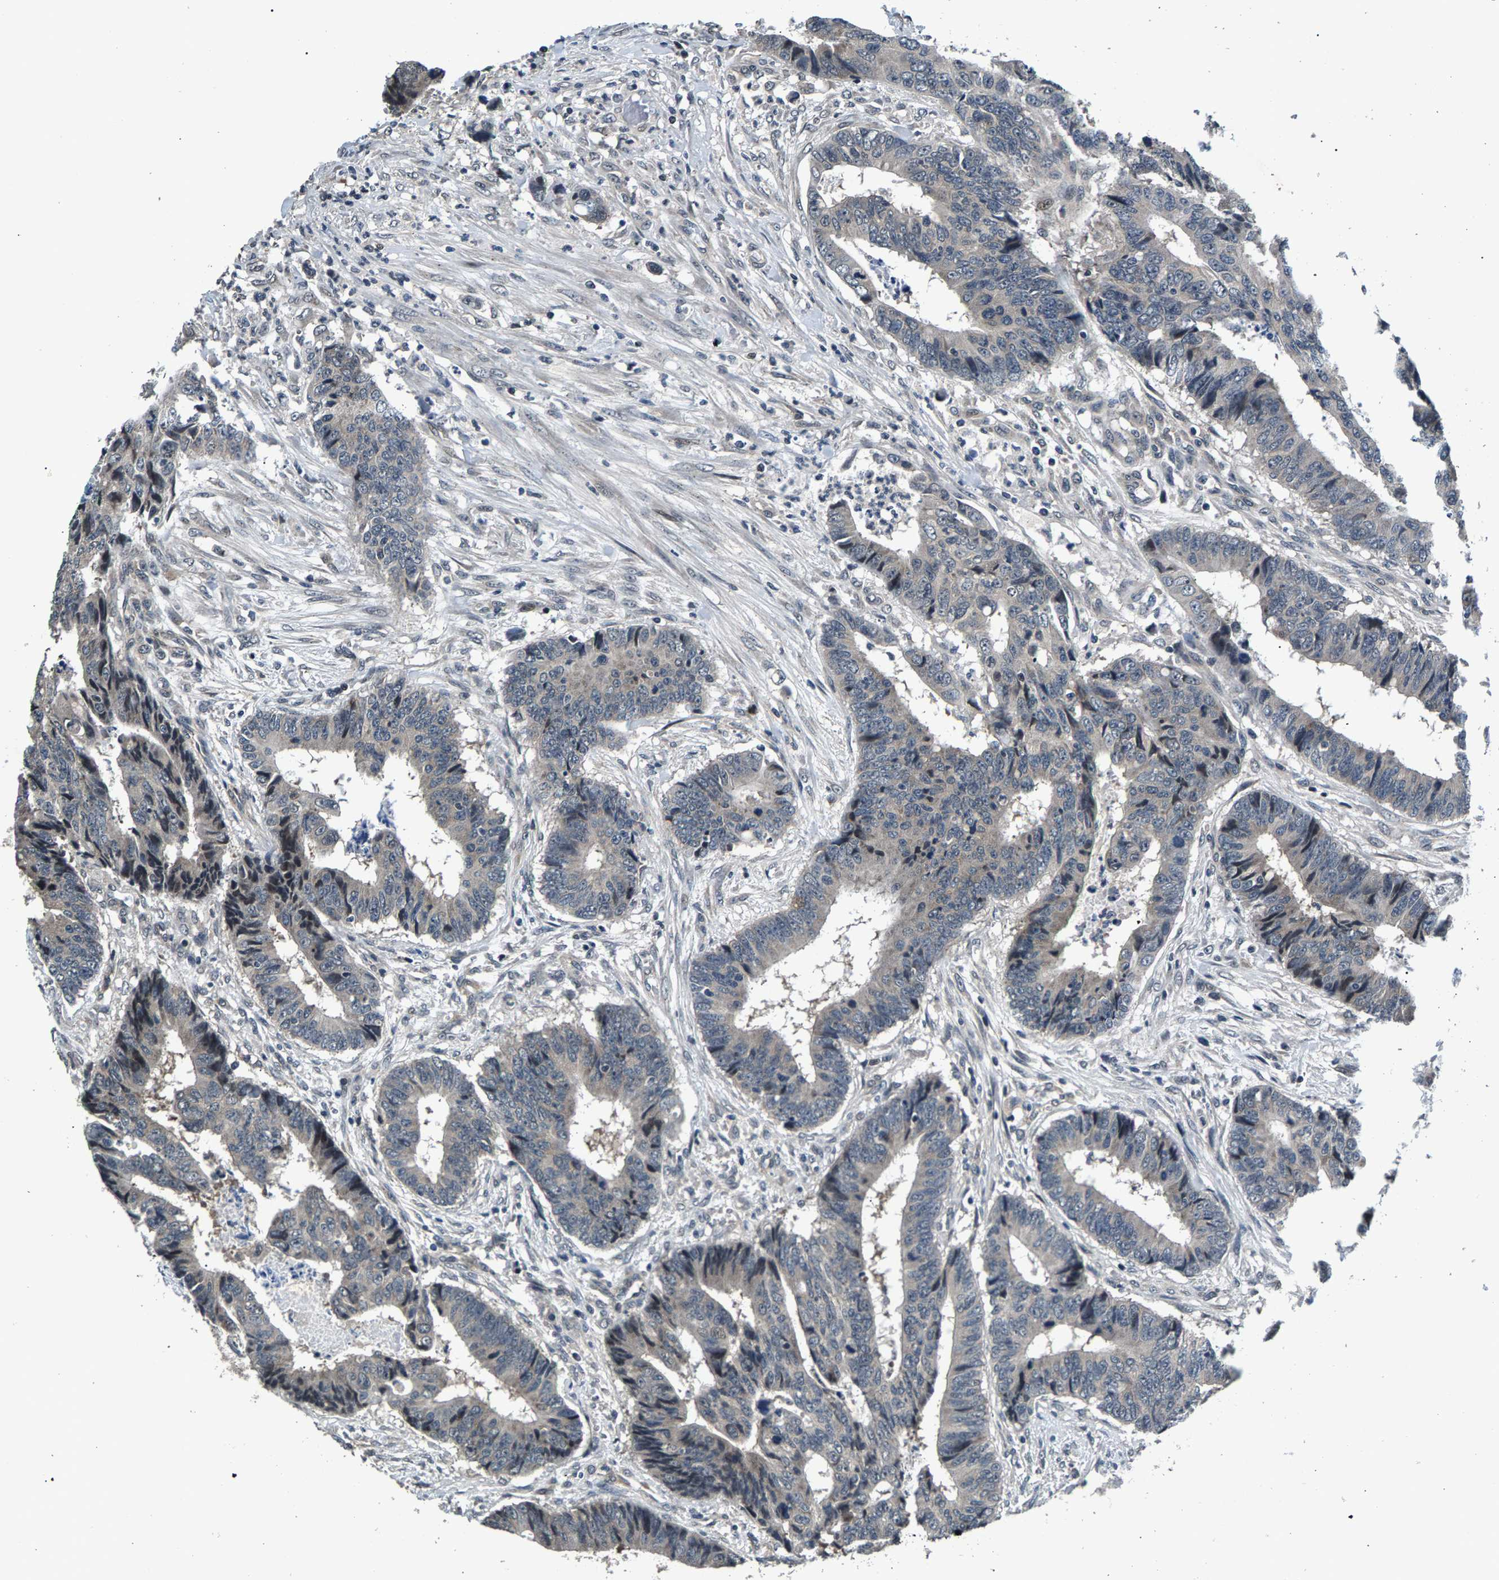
{"staining": {"intensity": "moderate", "quantity": "<25%", "location": "nuclear"}, "tissue": "colorectal cancer", "cell_type": "Tumor cells", "image_type": "cancer", "snomed": [{"axis": "morphology", "description": "Adenocarcinoma, NOS"}, {"axis": "topography", "description": "Rectum"}], "caption": "This image exhibits colorectal cancer stained with immunohistochemistry to label a protein in brown. The nuclear of tumor cells show moderate positivity for the protein. Nuclei are counter-stained blue.", "gene": "RBM33", "patient": {"sex": "male", "age": 84}}